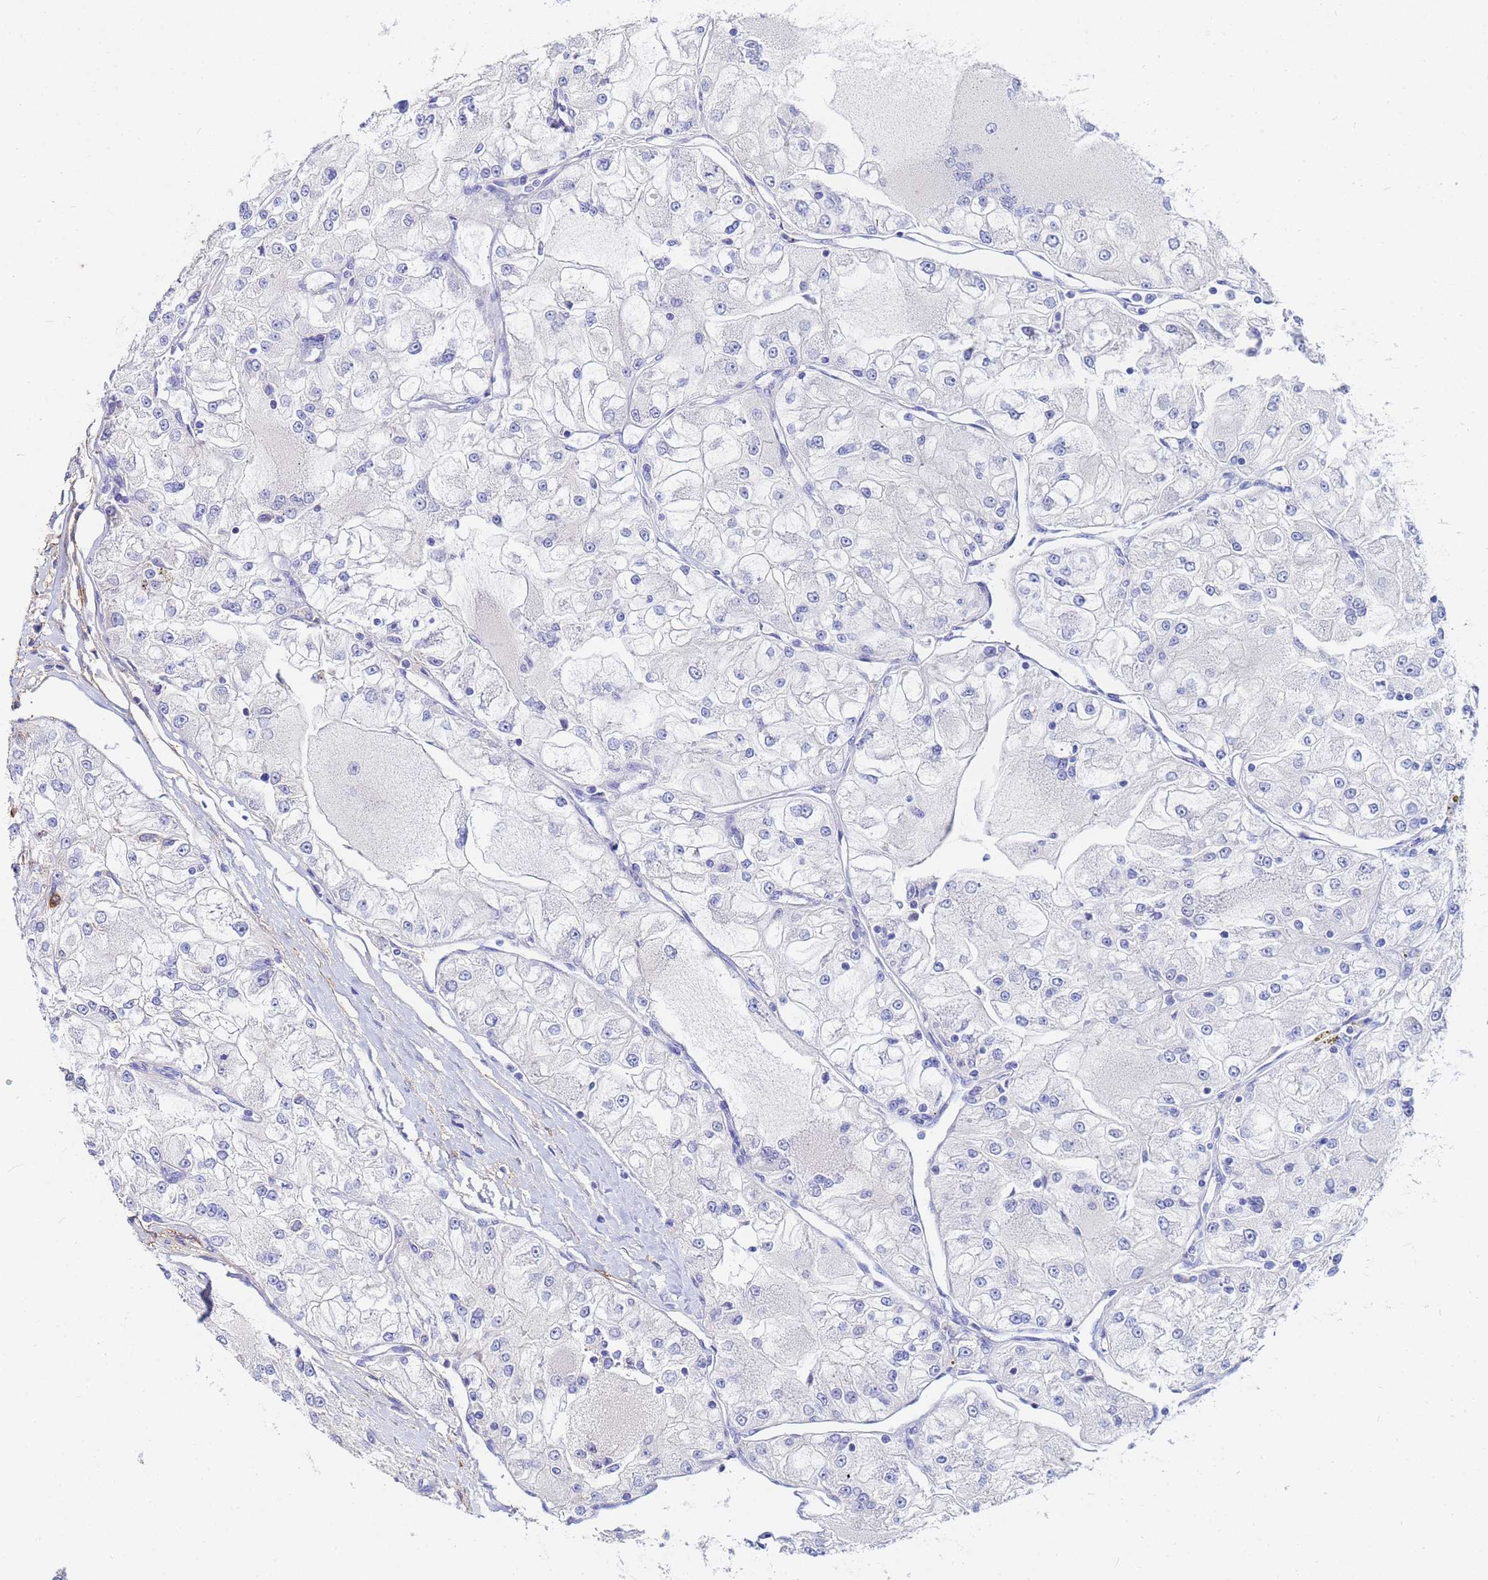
{"staining": {"intensity": "negative", "quantity": "none", "location": "none"}, "tissue": "renal cancer", "cell_type": "Tumor cells", "image_type": "cancer", "snomed": [{"axis": "morphology", "description": "Adenocarcinoma, NOS"}, {"axis": "topography", "description": "Kidney"}], "caption": "The immunohistochemistry image has no significant expression in tumor cells of renal adenocarcinoma tissue.", "gene": "BASP1", "patient": {"sex": "female", "age": 72}}